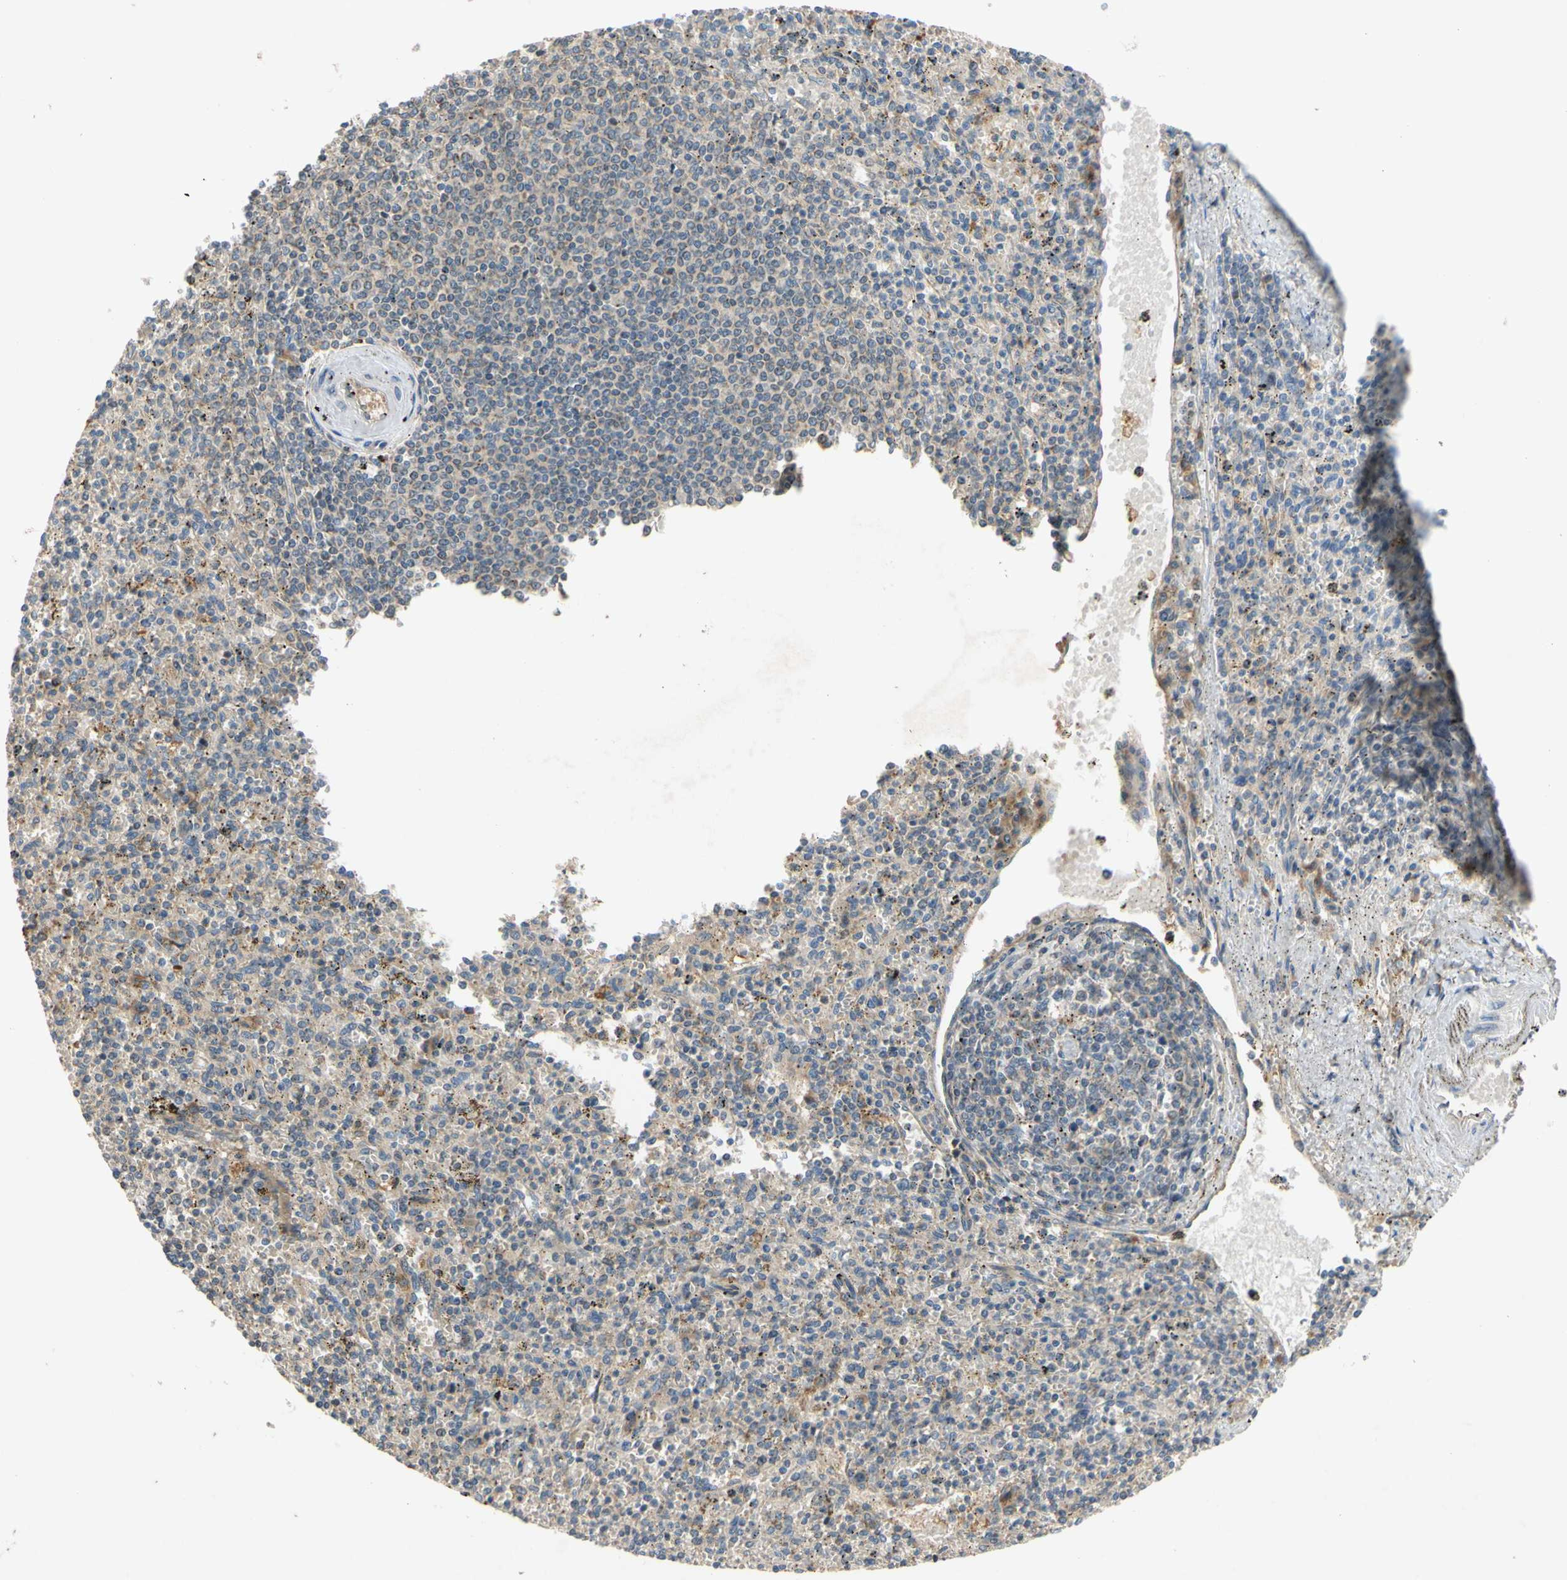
{"staining": {"intensity": "weak", "quantity": "25%-75%", "location": "cytoplasmic/membranous"}, "tissue": "spleen", "cell_type": "Cells in red pulp", "image_type": "normal", "snomed": [{"axis": "morphology", "description": "Normal tissue, NOS"}, {"axis": "topography", "description": "Spleen"}], "caption": "This is a photomicrograph of IHC staining of normal spleen, which shows weak positivity in the cytoplasmic/membranous of cells in red pulp.", "gene": "MBTPS2", "patient": {"sex": "male", "age": 72}}